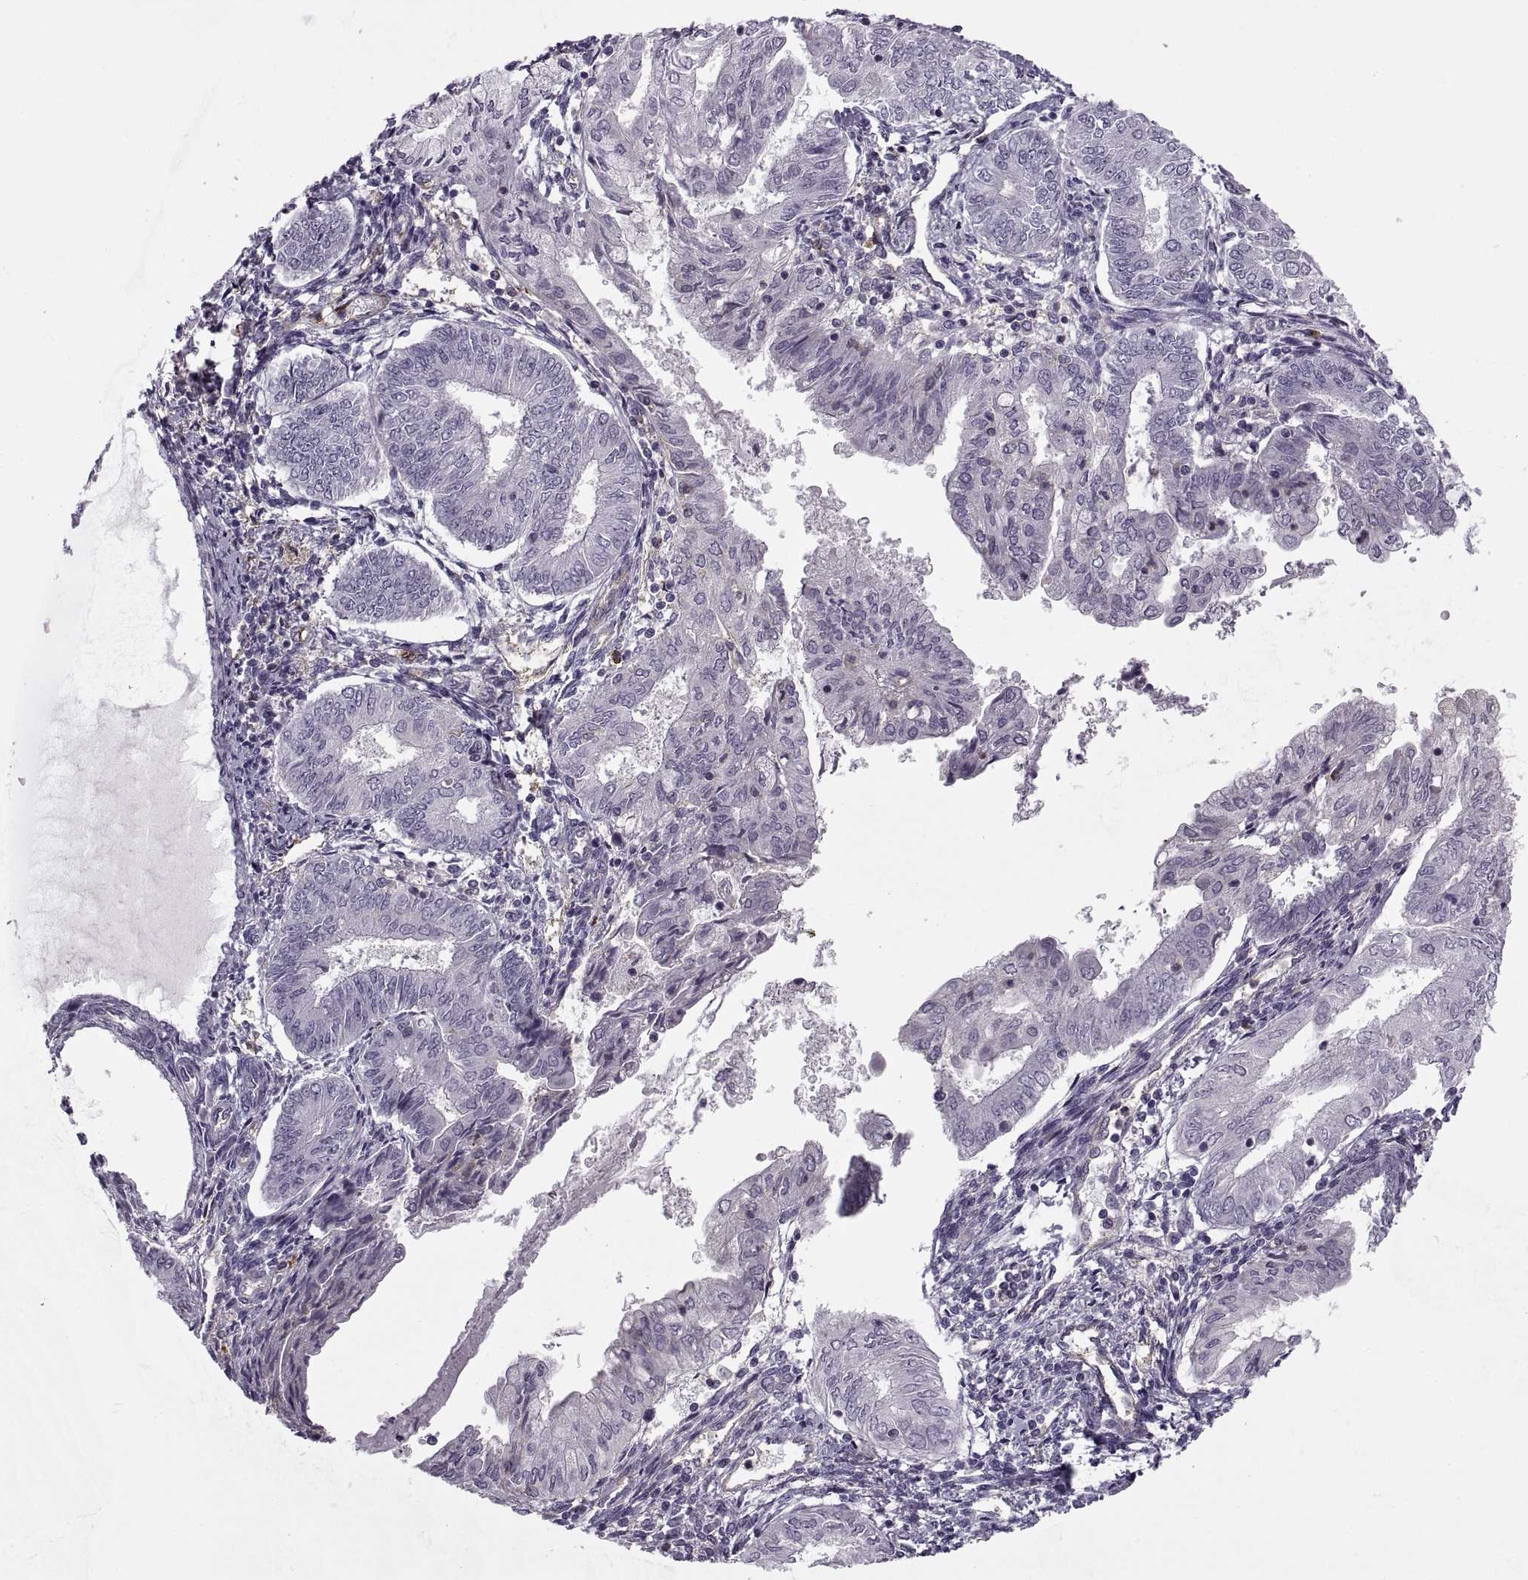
{"staining": {"intensity": "negative", "quantity": "none", "location": "none"}, "tissue": "endometrial cancer", "cell_type": "Tumor cells", "image_type": "cancer", "snomed": [{"axis": "morphology", "description": "Adenocarcinoma, NOS"}, {"axis": "topography", "description": "Endometrium"}], "caption": "Immunohistochemistry of endometrial cancer exhibits no staining in tumor cells.", "gene": "RALB", "patient": {"sex": "female", "age": 68}}